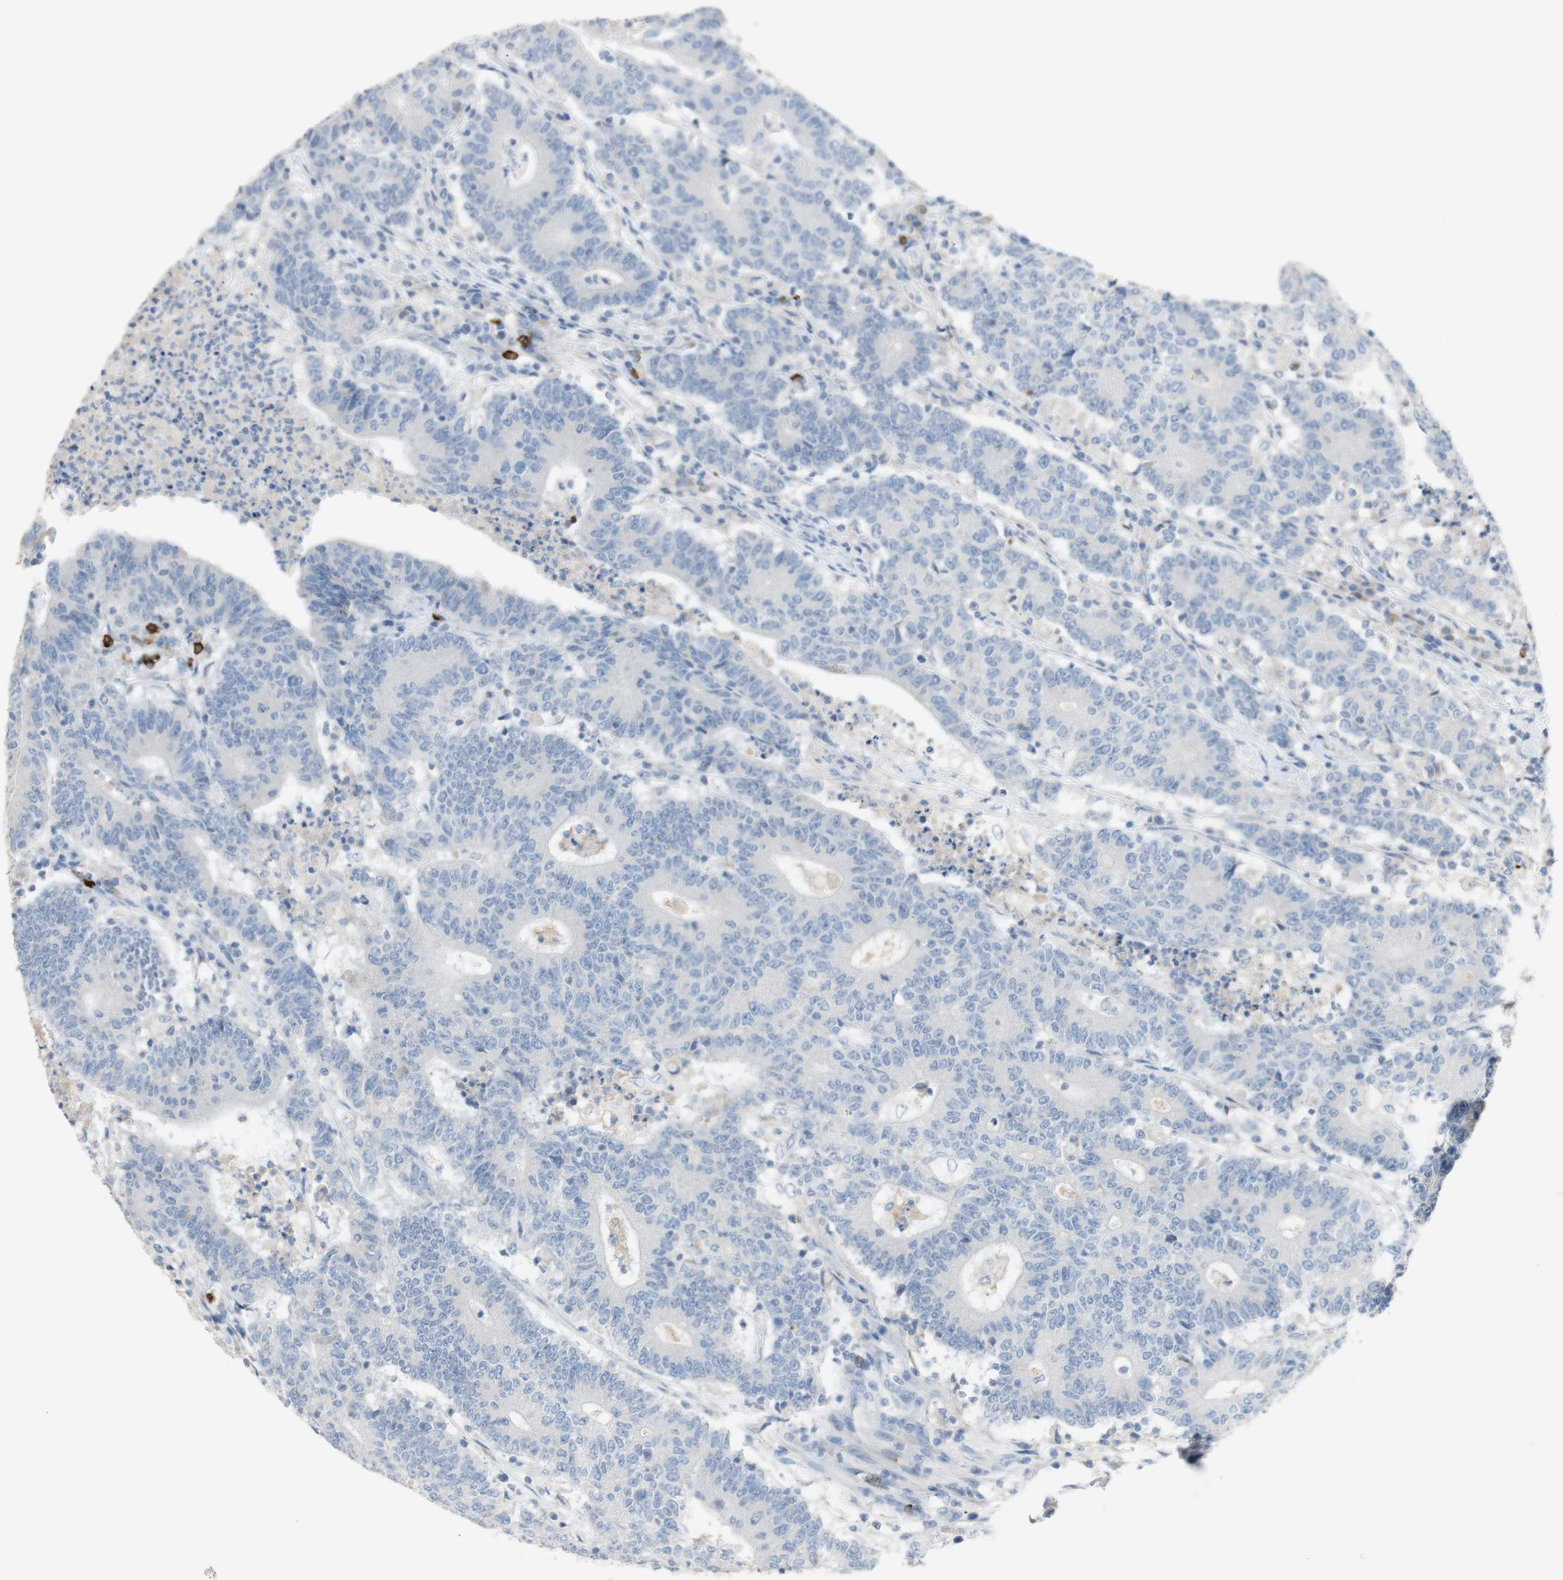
{"staining": {"intensity": "negative", "quantity": "none", "location": "none"}, "tissue": "colorectal cancer", "cell_type": "Tumor cells", "image_type": "cancer", "snomed": [{"axis": "morphology", "description": "Normal tissue, NOS"}, {"axis": "morphology", "description": "Adenocarcinoma, NOS"}, {"axis": "topography", "description": "Colon"}], "caption": "Immunohistochemistry image of neoplastic tissue: human colorectal cancer (adenocarcinoma) stained with DAB (3,3'-diaminobenzidine) exhibits no significant protein expression in tumor cells. The staining is performed using DAB brown chromogen with nuclei counter-stained in using hematoxylin.", "gene": "PACSIN1", "patient": {"sex": "female", "age": 75}}